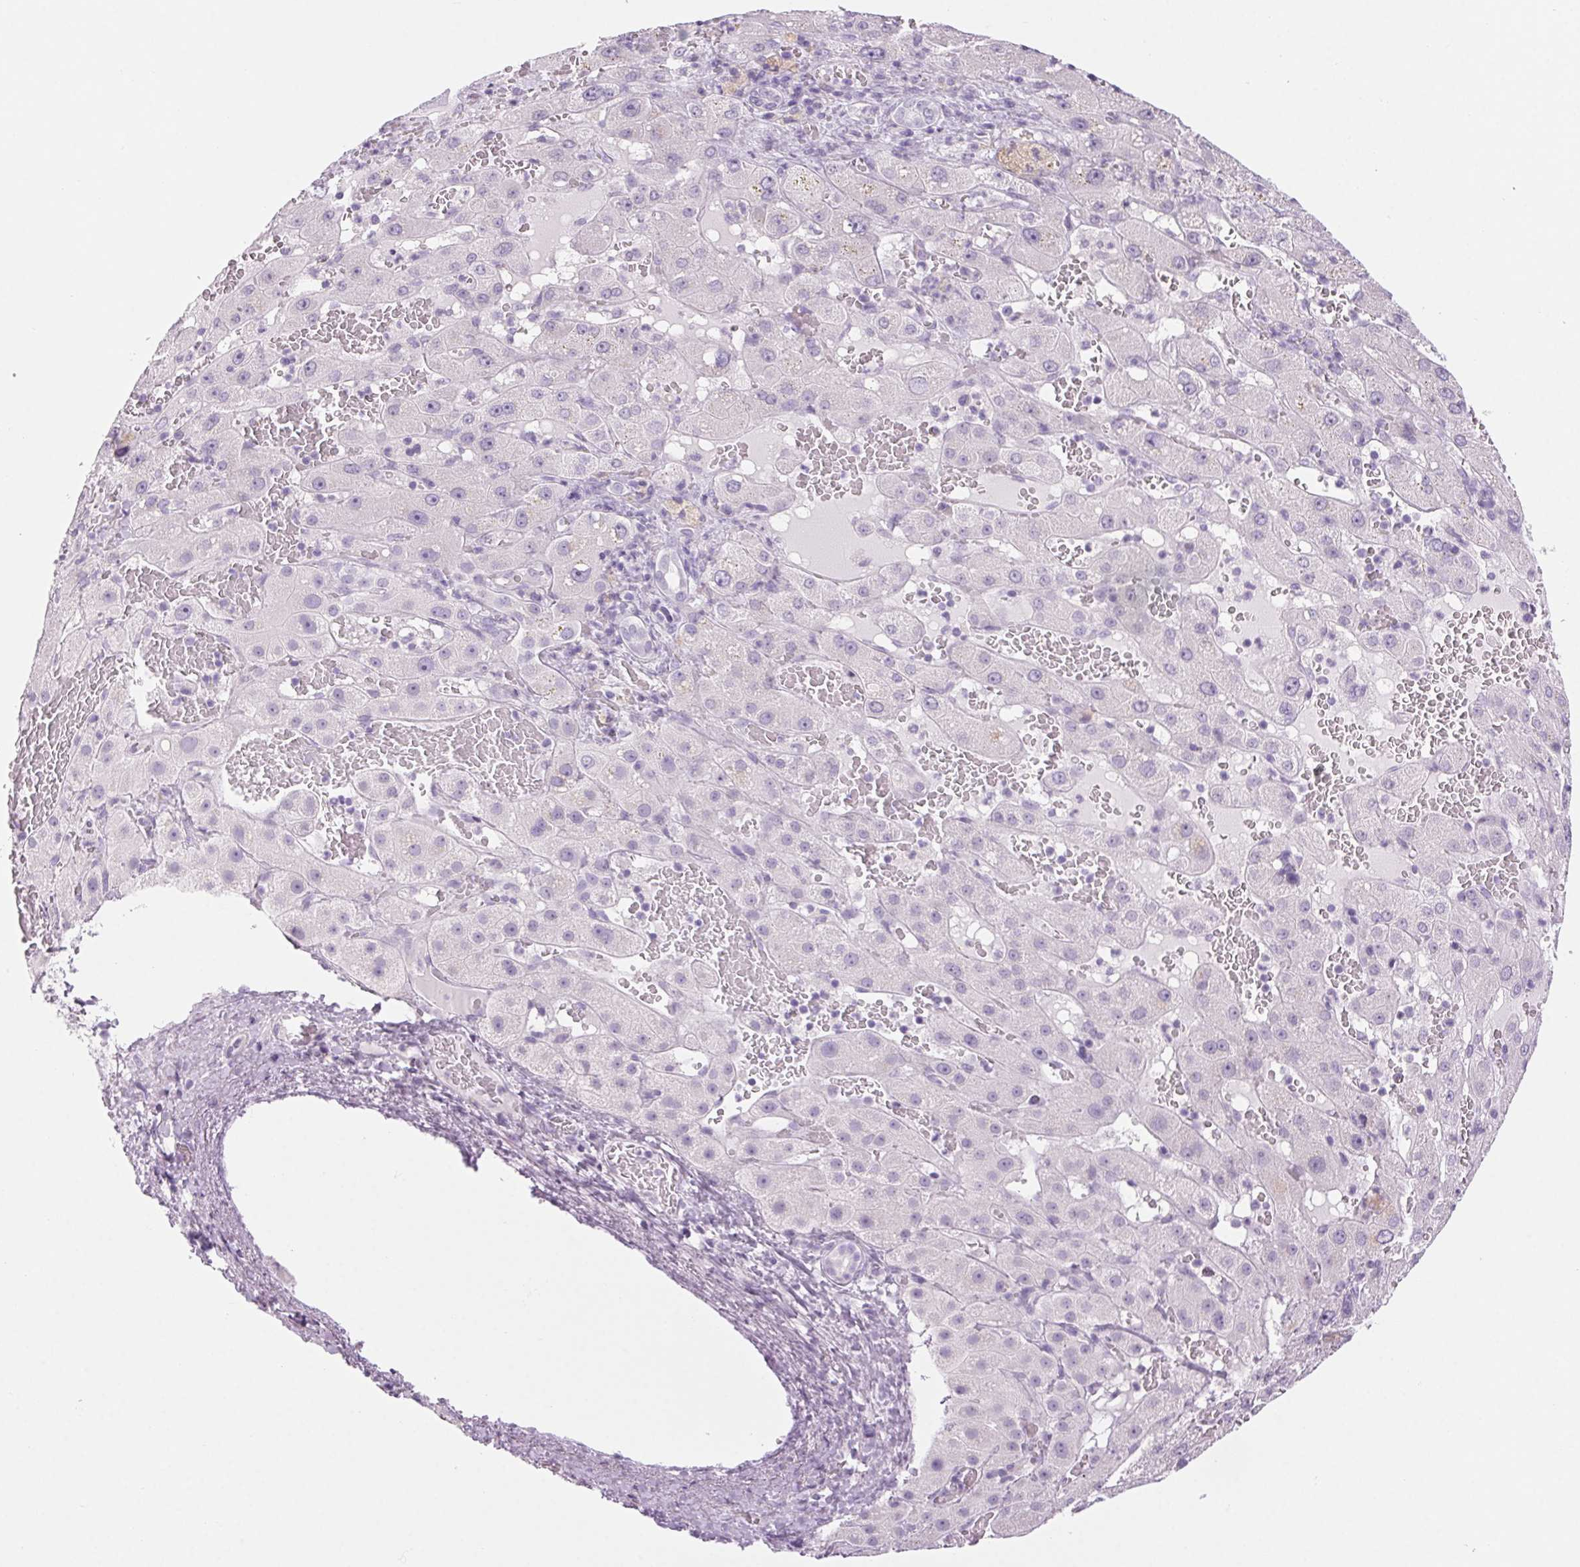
{"staining": {"intensity": "negative", "quantity": "none", "location": "none"}, "tissue": "liver cancer", "cell_type": "Tumor cells", "image_type": "cancer", "snomed": [{"axis": "morphology", "description": "Carcinoma, Hepatocellular, NOS"}, {"axis": "topography", "description": "Liver"}], "caption": "Tumor cells are negative for brown protein staining in liver hepatocellular carcinoma. Brightfield microscopy of immunohistochemistry stained with DAB (3,3'-diaminobenzidine) (brown) and hematoxylin (blue), captured at high magnification.", "gene": "LRP2", "patient": {"sex": "female", "age": 73}}